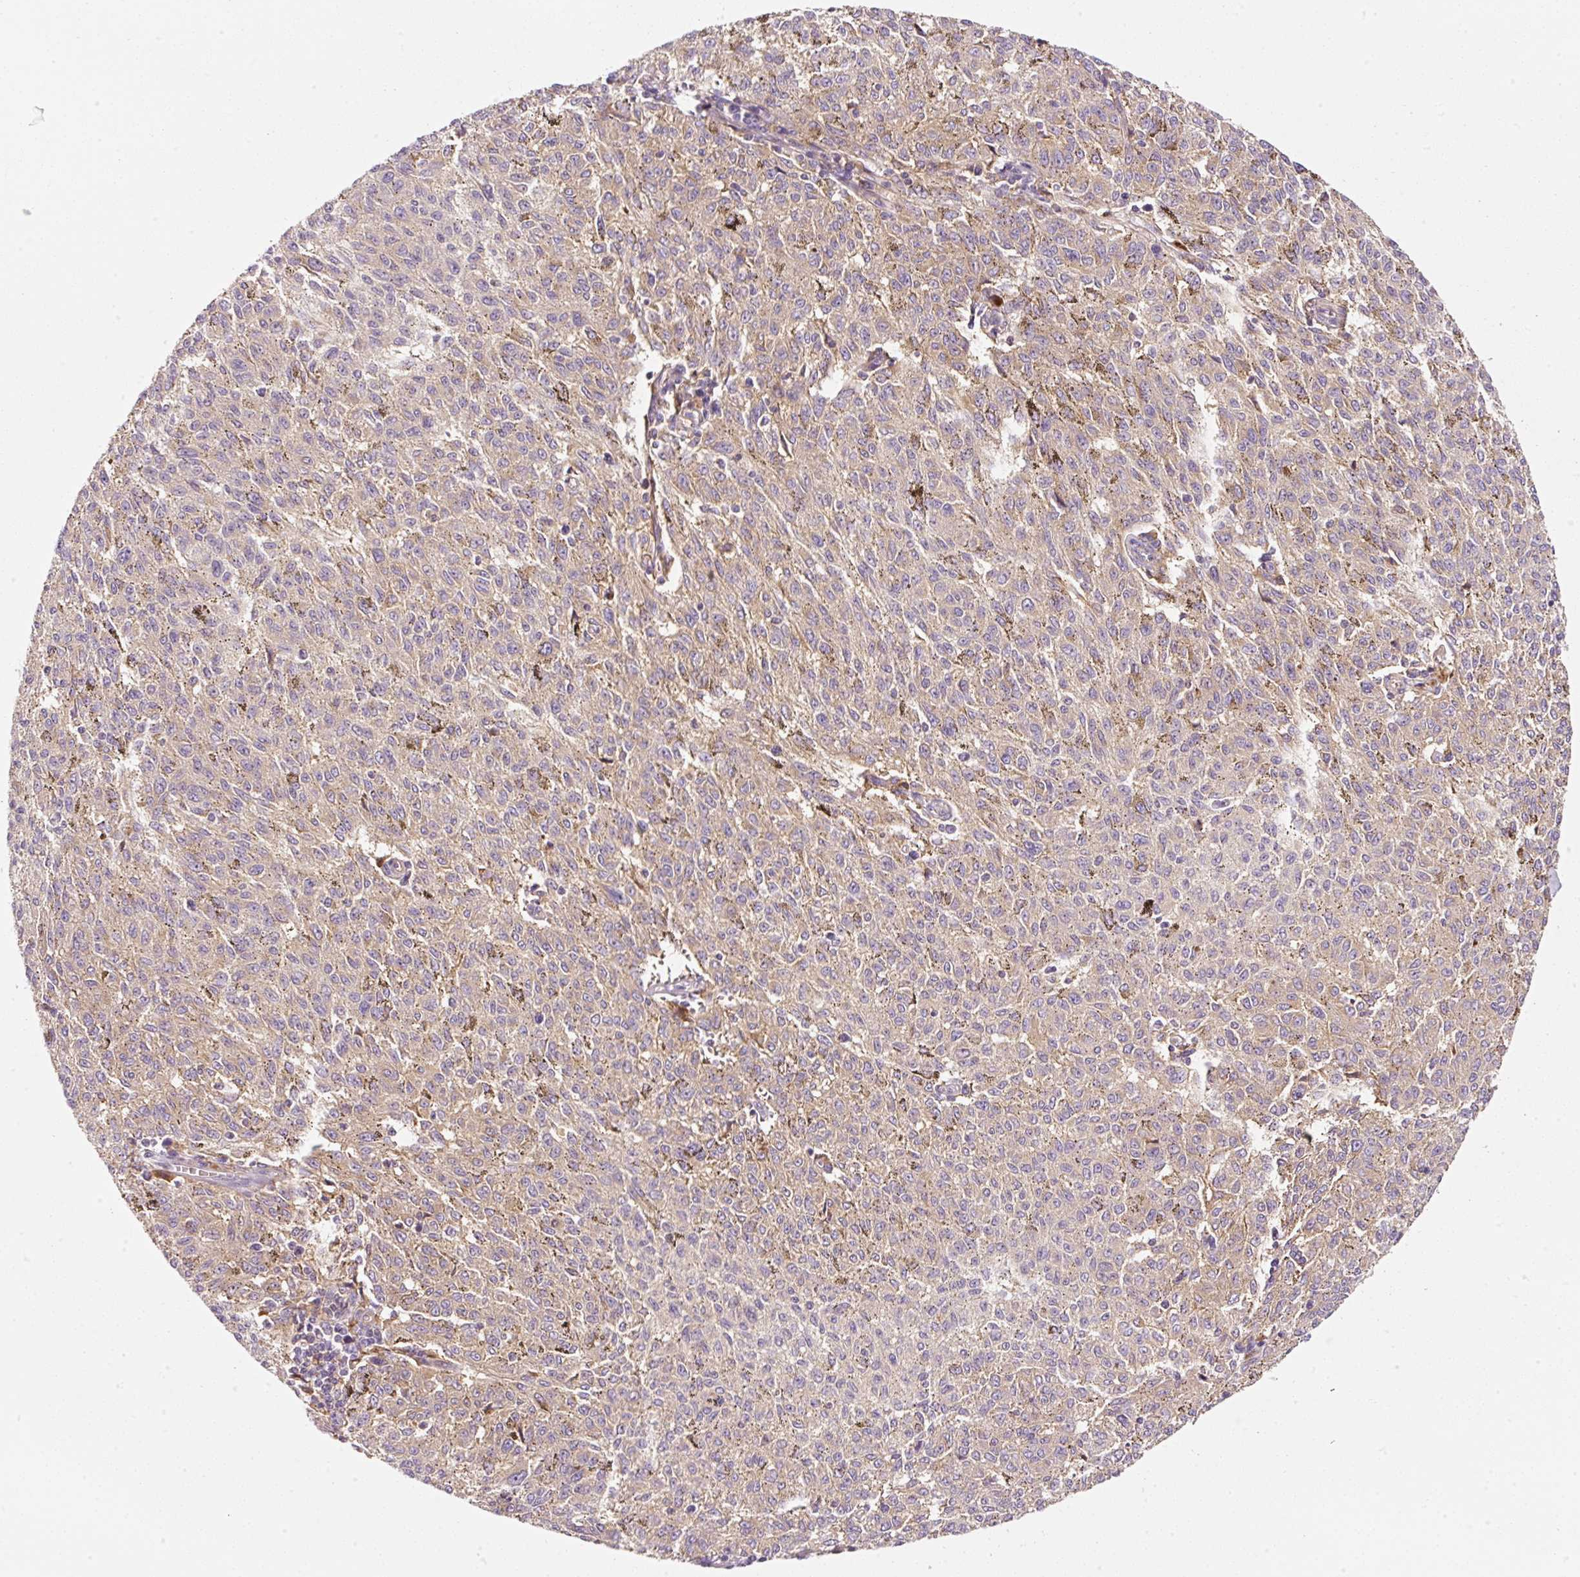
{"staining": {"intensity": "weak", "quantity": "25%-75%", "location": "cytoplasmic/membranous"}, "tissue": "melanoma", "cell_type": "Tumor cells", "image_type": "cancer", "snomed": [{"axis": "morphology", "description": "Malignant melanoma, NOS"}, {"axis": "topography", "description": "Skin"}], "caption": "Immunohistochemical staining of human melanoma reveals low levels of weak cytoplasmic/membranous positivity in about 25%-75% of tumor cells. The staining was performed using DAB (3,3'-diaminobenzidine), with brown indicating positive protein expression. Nuclei are stained blue with hematoxylin.", "gene": "NAPA", "patient": {"sex": "female", "age": 72}}